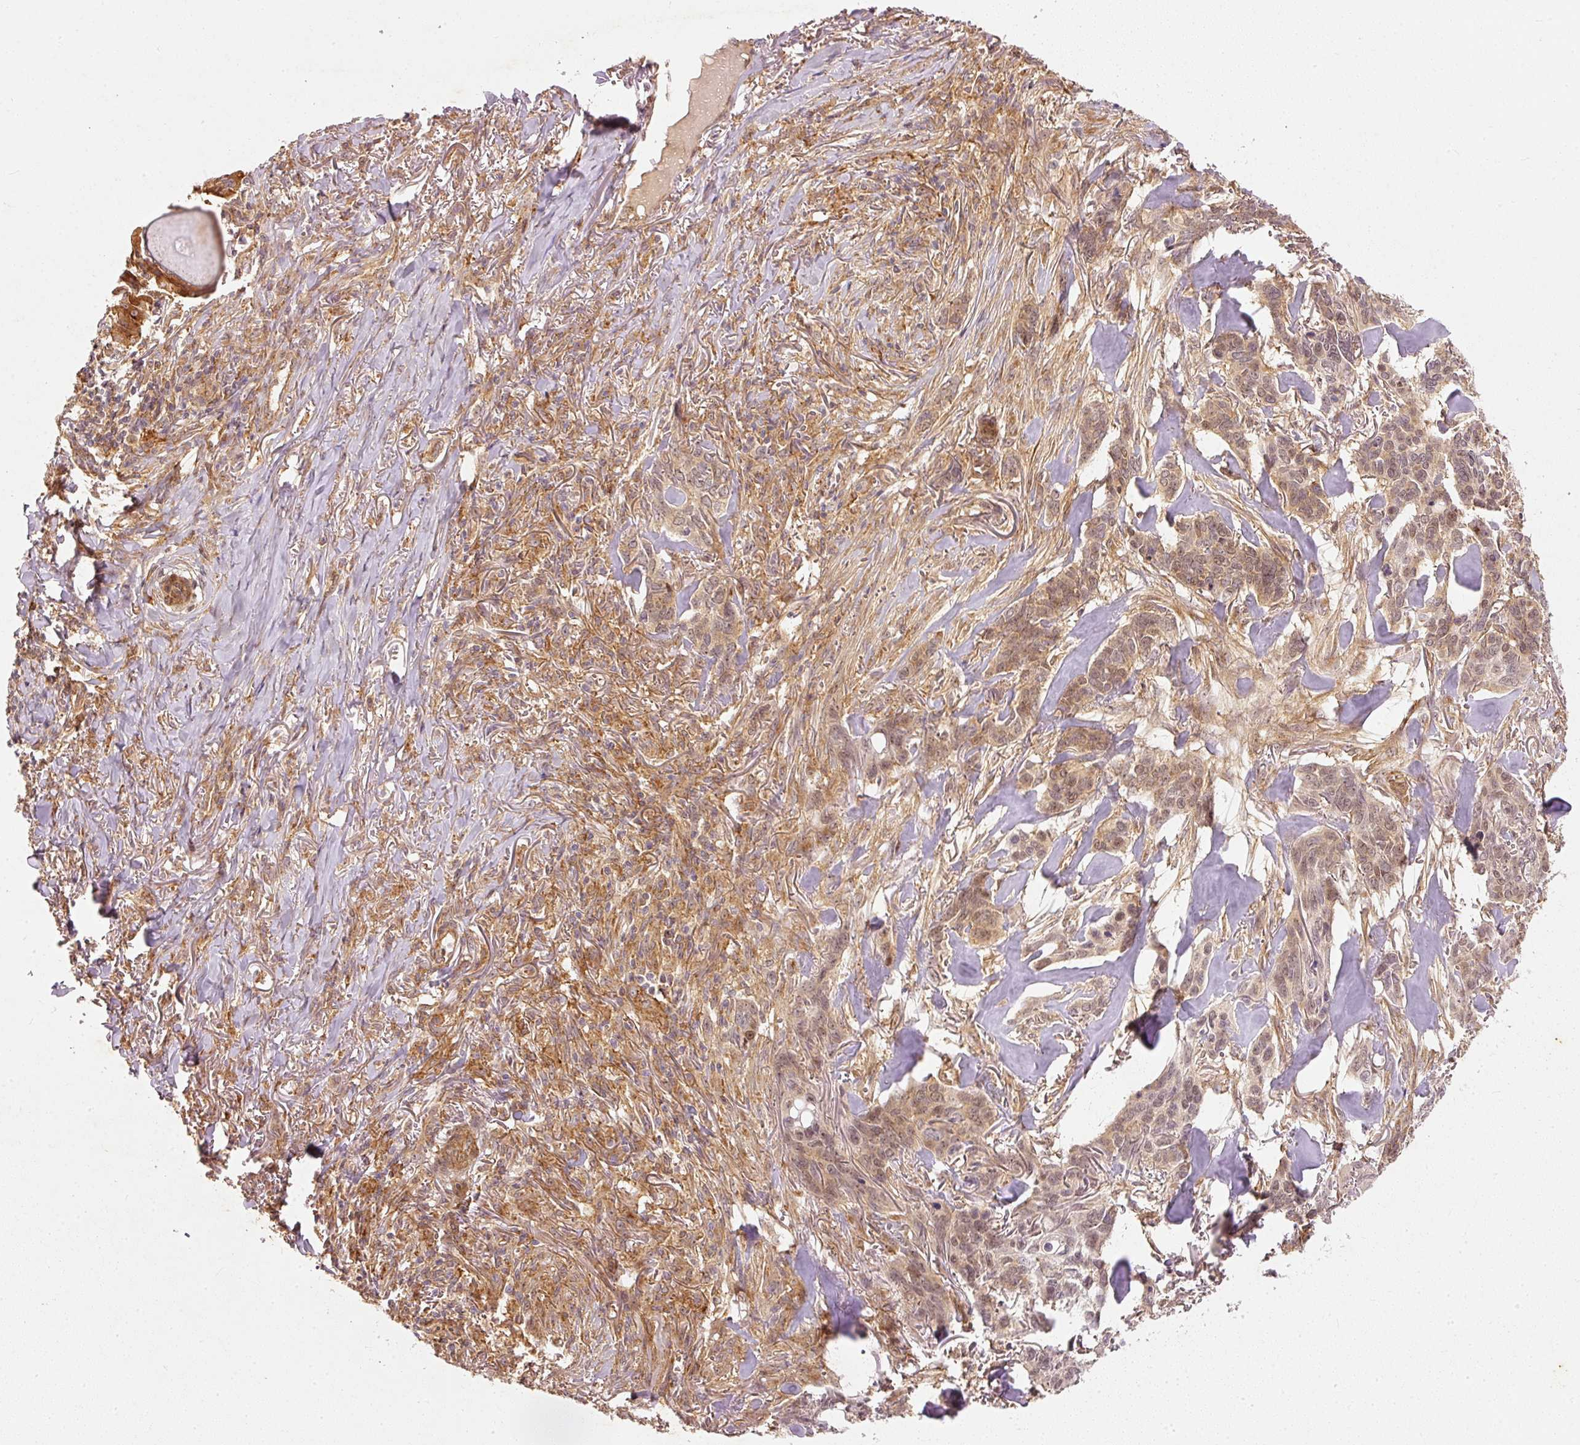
{"staining": {"intensity": "moderate", "quantity": ">75%", "location": "nuclear"}, "tissue": "skin cancer", "cell_type": "Tumor cells", "image_type": "cancer", "snomed": [{"axis": "morphology", "description": "Basal cell carcinoma"}, {"axis": "topography", "description": "Skin"}], "caption": "Moderate nuclear positivity for a protein is appreciated in approximately >75% of tumor cells of basal cell carcinoma (skin) using immunohistochemistry (IHC).", "gene": "ZNF580", "patient": {"sex": "male", "age": 86}}